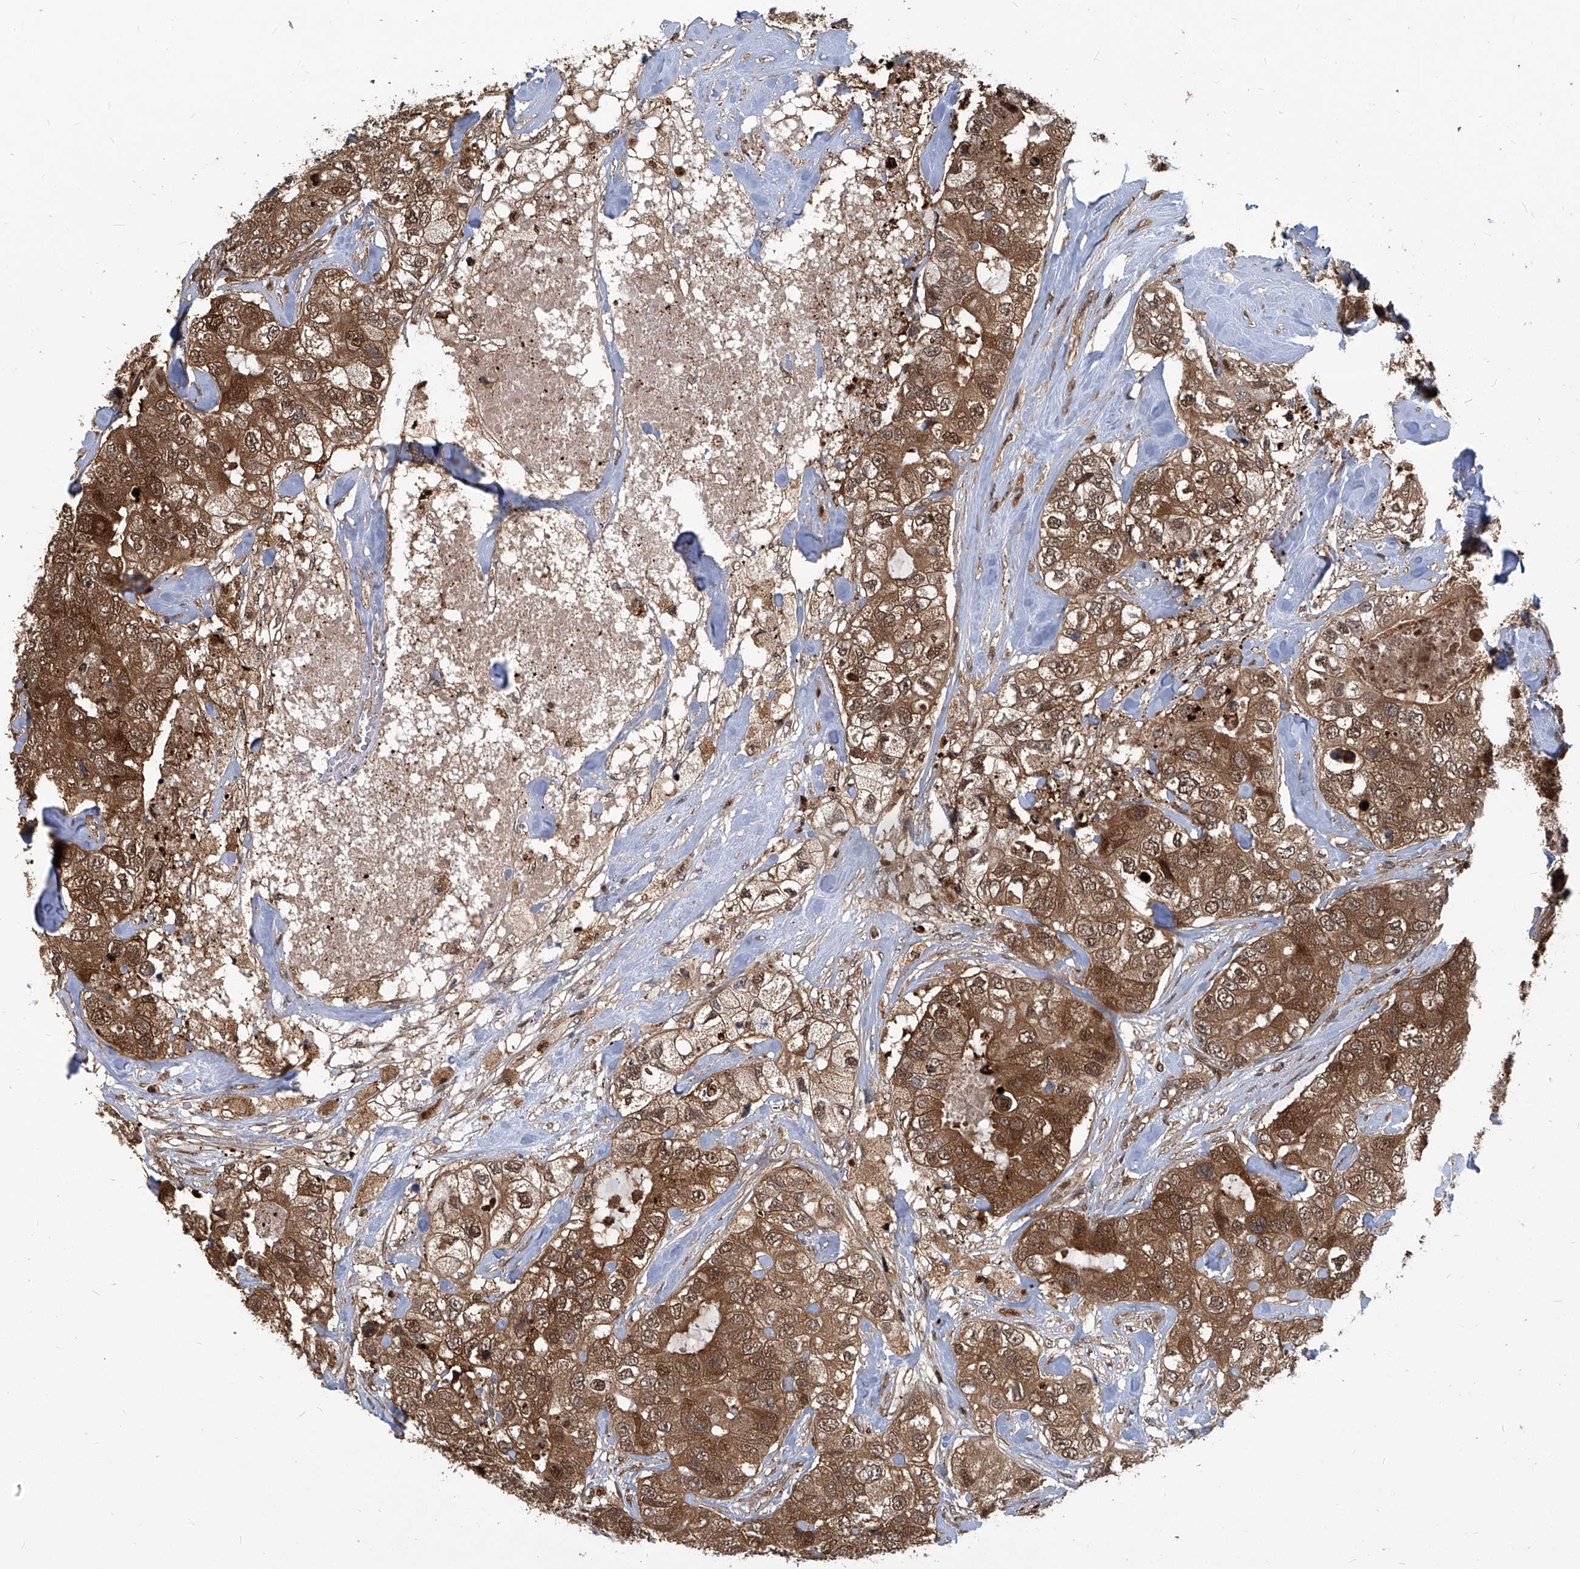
{"staining": {"intensity": "moderate", "quantity": ">75%", "location": "cytoplasmic/membranous,nuclear"}, "tissue": "breast cancer", "cell_type": "Tumor cells", "image_type": "cancer", "snomed": [{"axis": "morphology", "description": "Duct carcinoma"}, {"axis": "topography", "description": "Breast"}], "caption": "Human breast cancer (invasive ductal carcinoma) stained with a brown dye demonstrates moderate cytoplasmic/membranous and nuclear positive staining in approximately >75% of tumor cells.", "gene": "PSMB1", "patient": {"sex": "female", "age": 62}}